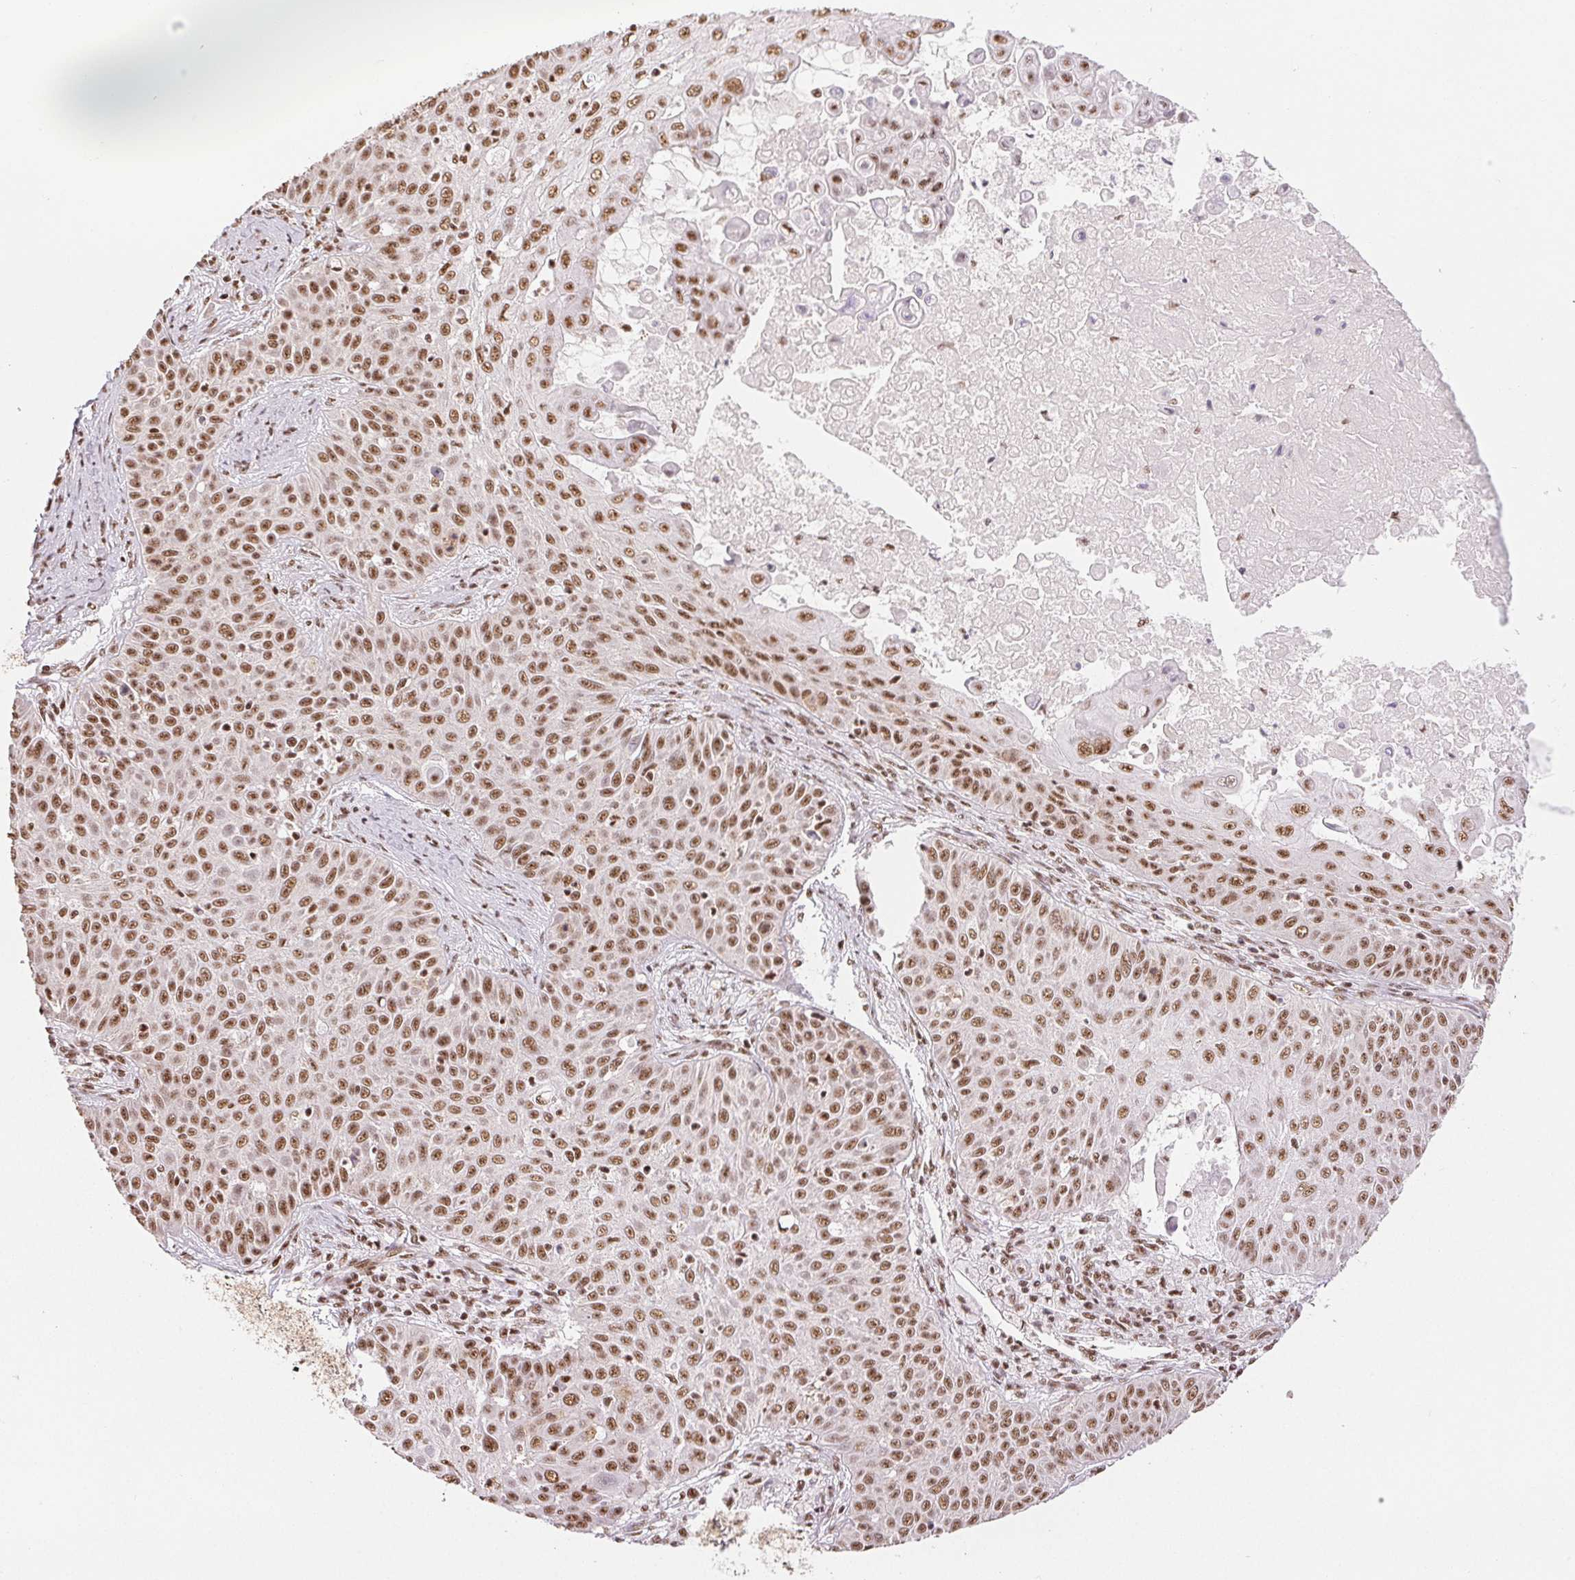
{"staining": {"intensity": "moderate", "quantity": ">75%", "location": "nuclear"}, "tissue": "skin cancer", "cell_type": "Tumor cells", "image_type": "cancer", "snomed": [{"axis": "morphology", "description": "Squamous cell carcinoma, NOS"}, {"axis": "topography", "description": "Skin"}], "caption": "Squamous cell carcinoma (skin) stained with DAB IHC reveals medium levels of moderate nuclear positivity in approximately >75% of tumor cells. Immunohistochemistry (ihc) stains the protein of interest in brown and the nuclei are stained blue.", "gene": "IK", "patient": {"sex": "male", "age": 82}}